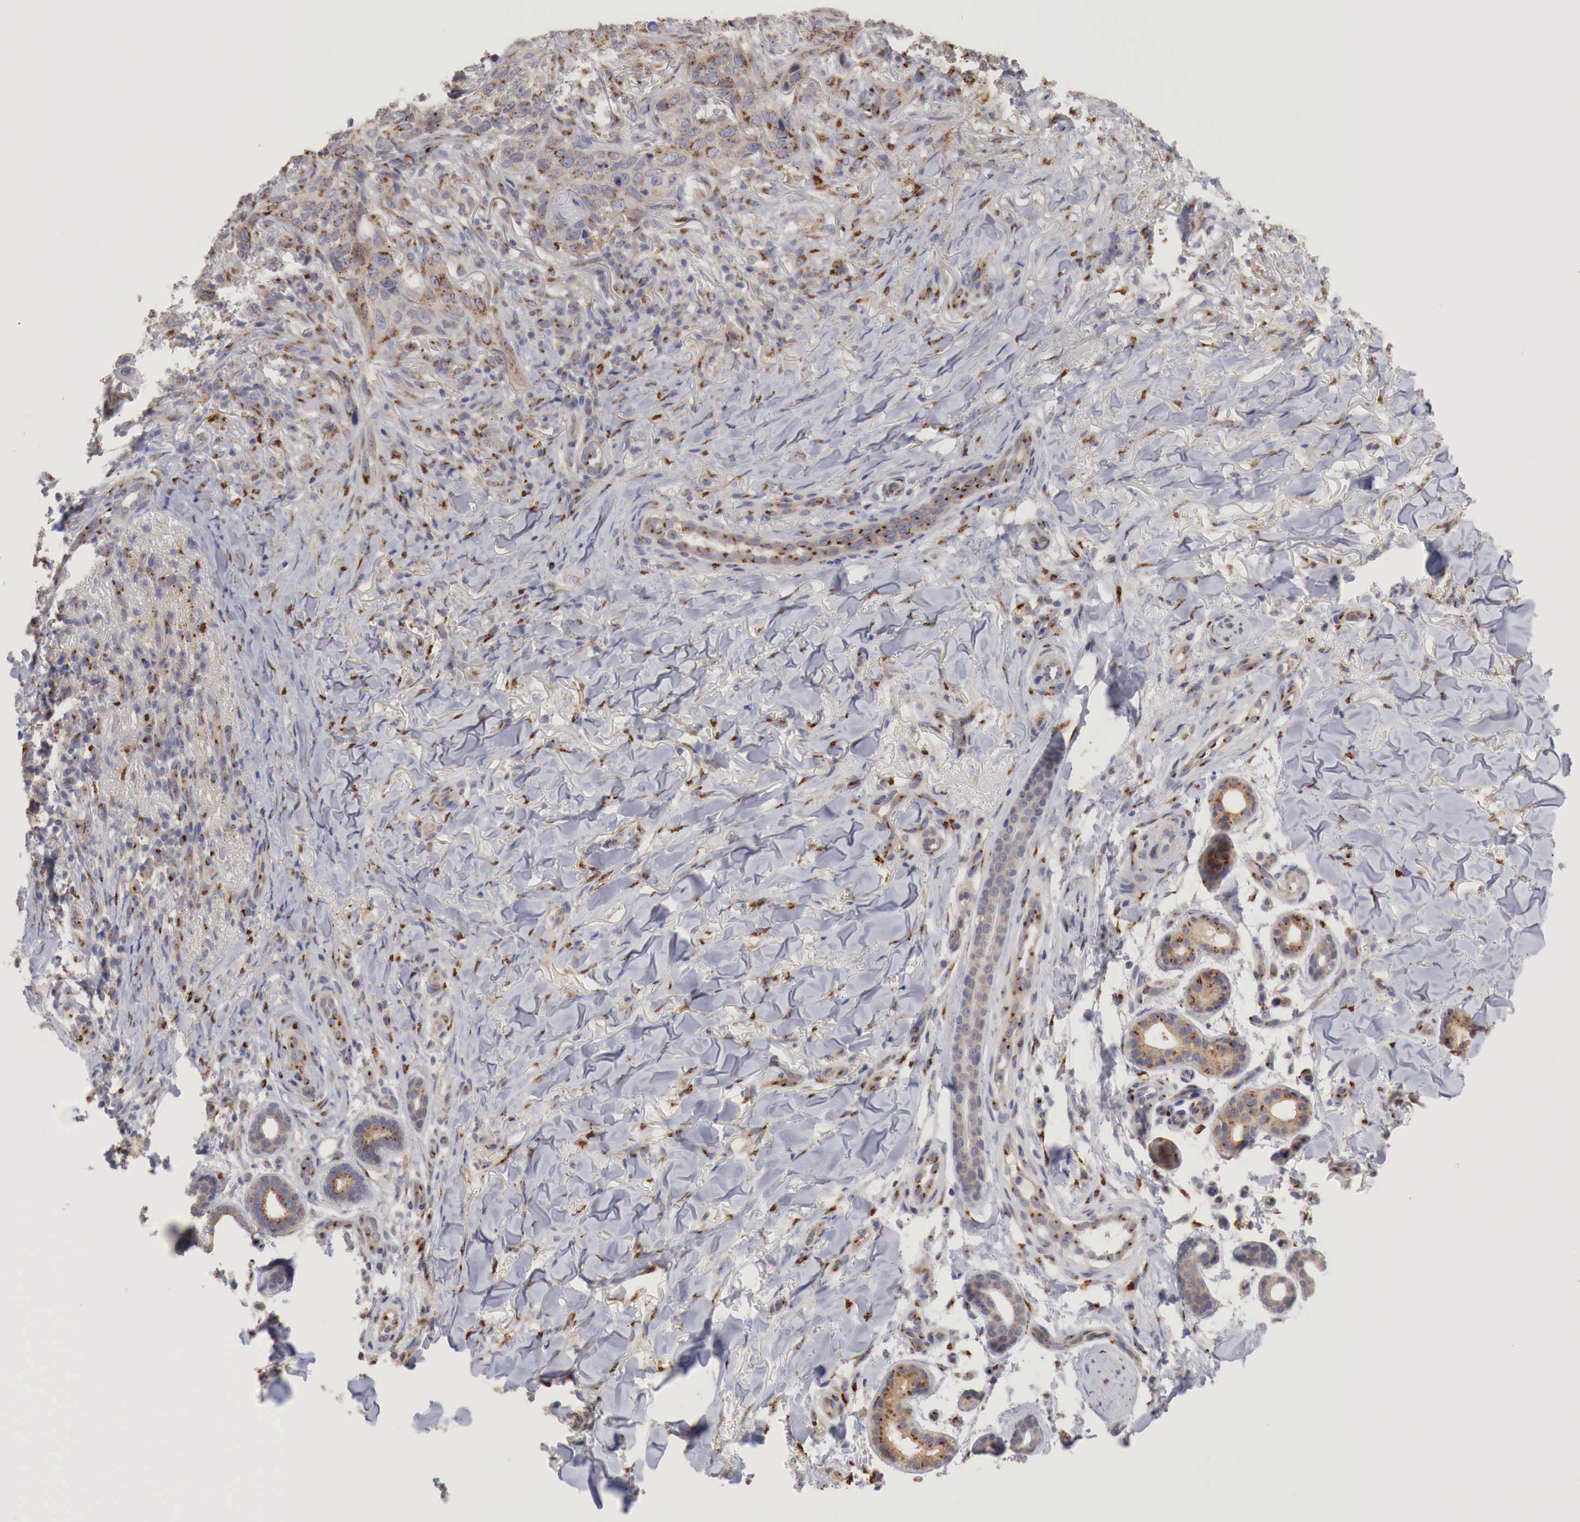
{"staining": {"intensity": "moderate", "quantity": "25%-75%", "location": "cytoplasmic/membranous"}, "tissue": "skin cancer", "cell_type": "Tumor cells", "image_type": "cancer", "snomed": [{"axis": "morphology", "description": "Normal tissue, NOS"}, {"axis": "morphology", "description": "Basal cell carcinoma"}, {"axis": "topography", "description": "Skin"}], "caption": "Human skin basal cell carcinoma stained with a protein marker reveals moderate staining in tumor cells.", "gene": "SYAP1", "patient": {"sex": "male", "age": 81}}